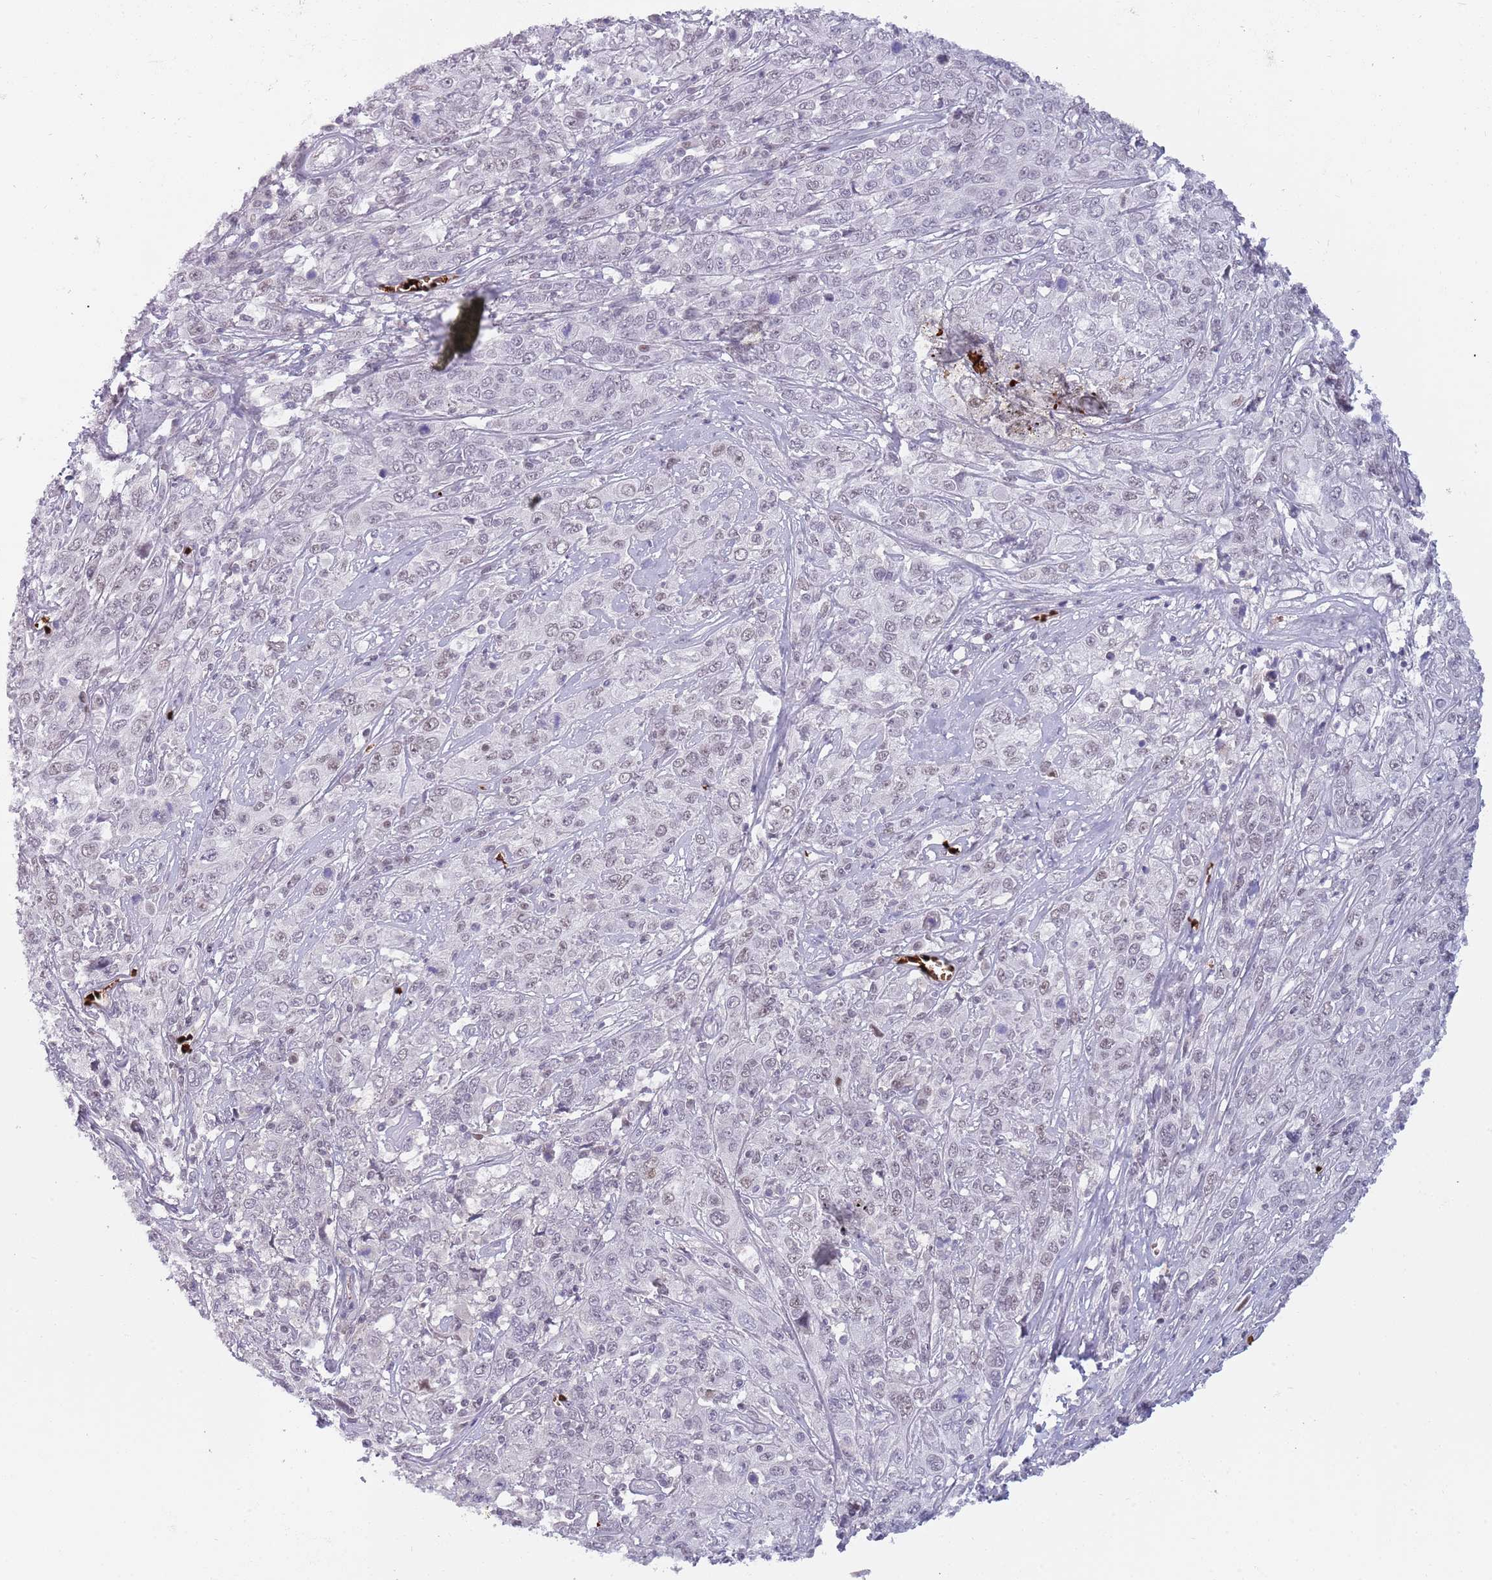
{"staining": {"intensity": "weak", "quantity": "25%-75%", "location": "nuclear"}, "tissue": "cervical cancer", "cell_type": "Tumor cells", "image_type": "cancer", "snomed": [{"axis": "morphology", "description": "Squamous cell carcinoma, NOS"}, {"axis": "topography", "description": "Cervix"}], "caption": "Tumor cells reveal weak nuclear positivity in about 25%-75% of cells in cervical cancer (squamous cell carcinoma).", "gene": "LYPD6B", "patient": {"sex": "female", "age": 46}}